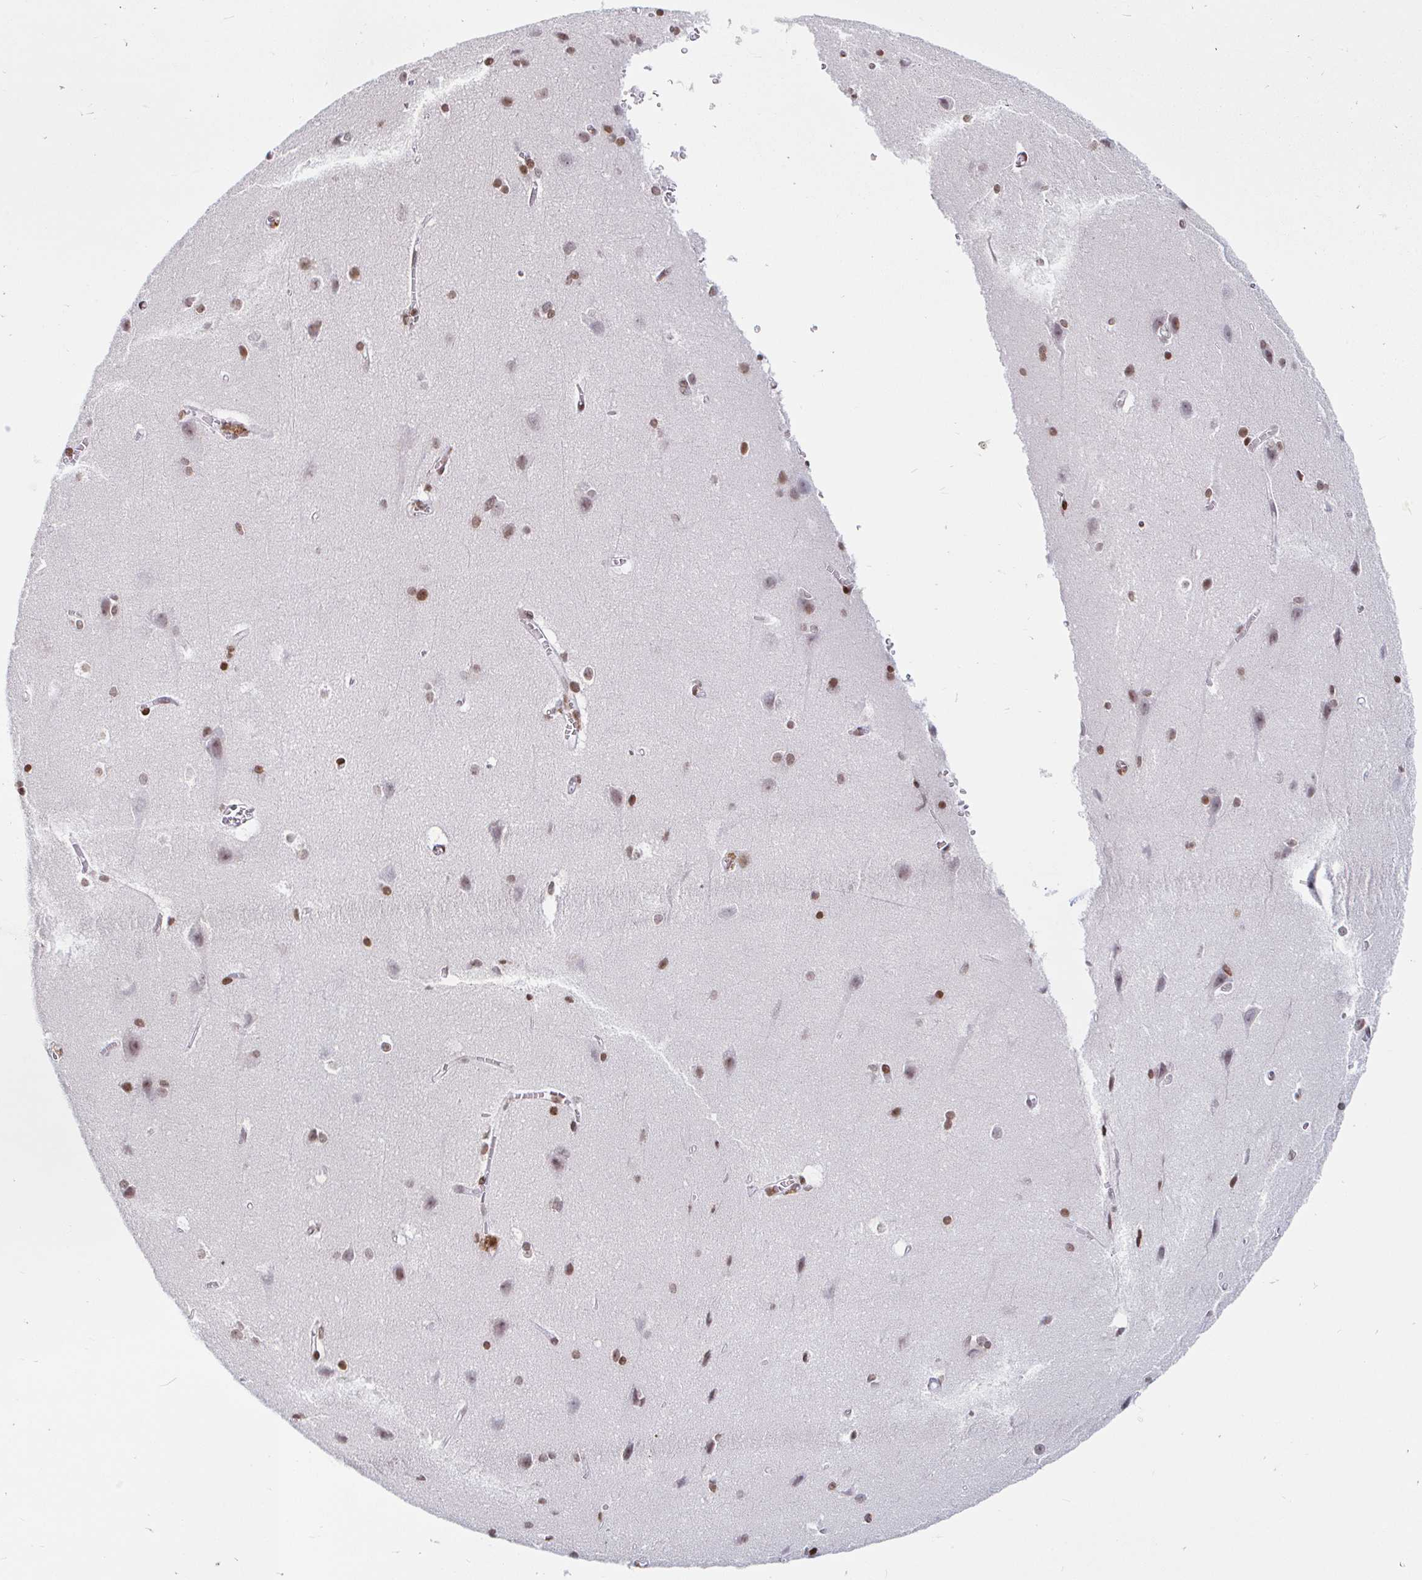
{"staining": {"intensity": "moderate", "quantity": ">75%", "location": "nuclear"}, "tissue": "cerebral cortex", "cell_type": "Endothelial cells", "image_type": "normal", "snomed": [{"axis": "morphology", "description": "Normal tissue, NOS"}, {"axis": "topography", "description": "Cerebral cortex"}], "caption": "Cerebral cortex stained with immunohistochemistry (IHC) displays moderate nuclear staining in about >75% of endothelial cells.", "gene": "HOXC10", "patient": {"sex": "male", "age": 37}}